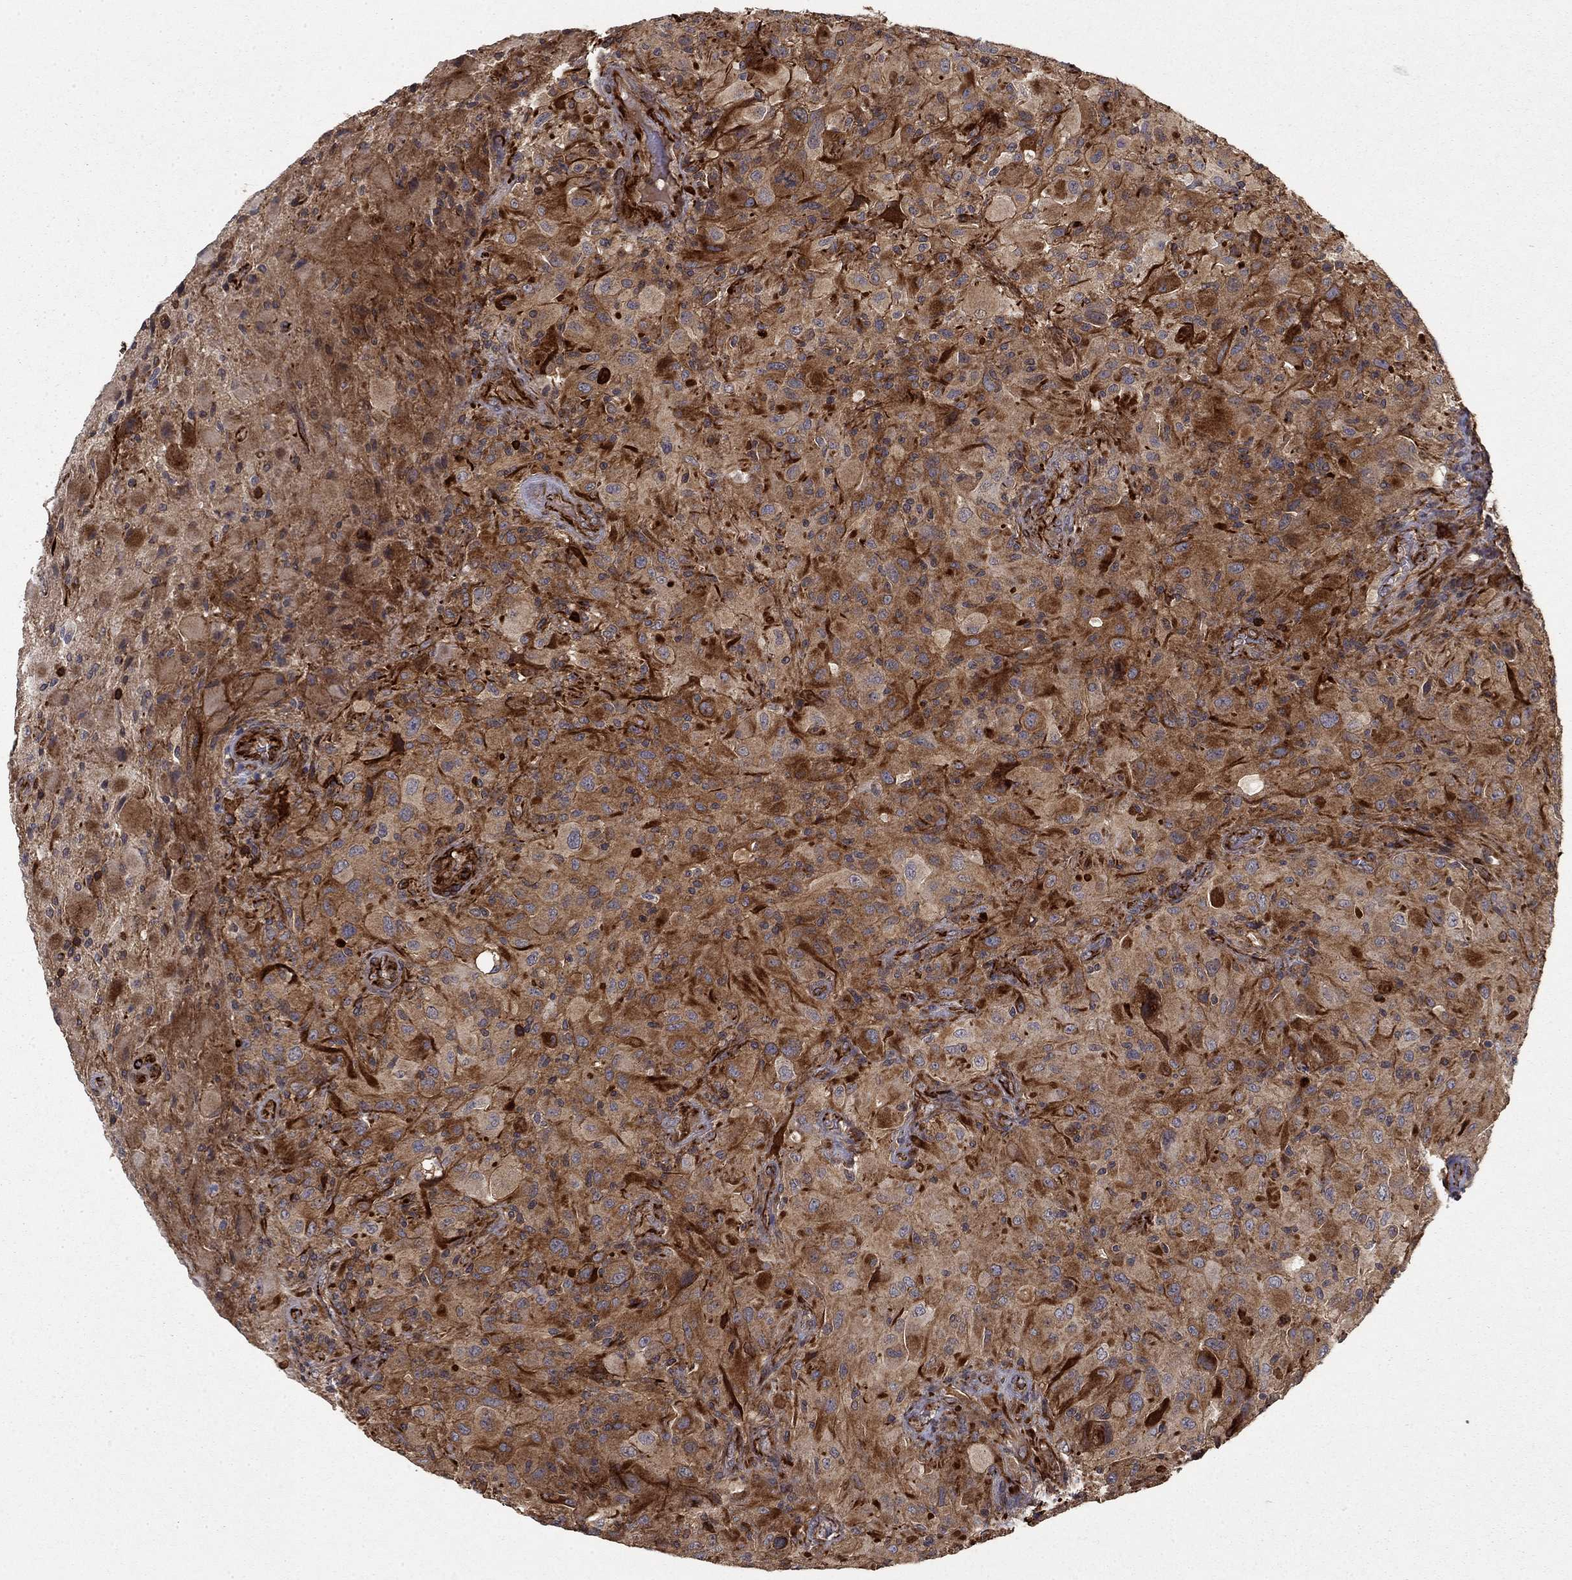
{"staining": {"intensity": "moderate", "quantity": ">75%", "location": "cytoplasmic/membranous"}, "tissue": "glioma", "cell_type": "Tumor cells", "image_type": "cancer", "snomed": [{"axis": "morphology", "description": "Glioma, malignant, High grade"}, {"axis": "topography", "description": "Cerebral cortex"}], "caption": "Approximately >75% of tumor cells in glioma show moderate cytoplasmic/membranous protein positivity as visualized by brown immunohistochemical staining.", "gene": "ADM", "patient": {"sex": "male", "age": 35}}